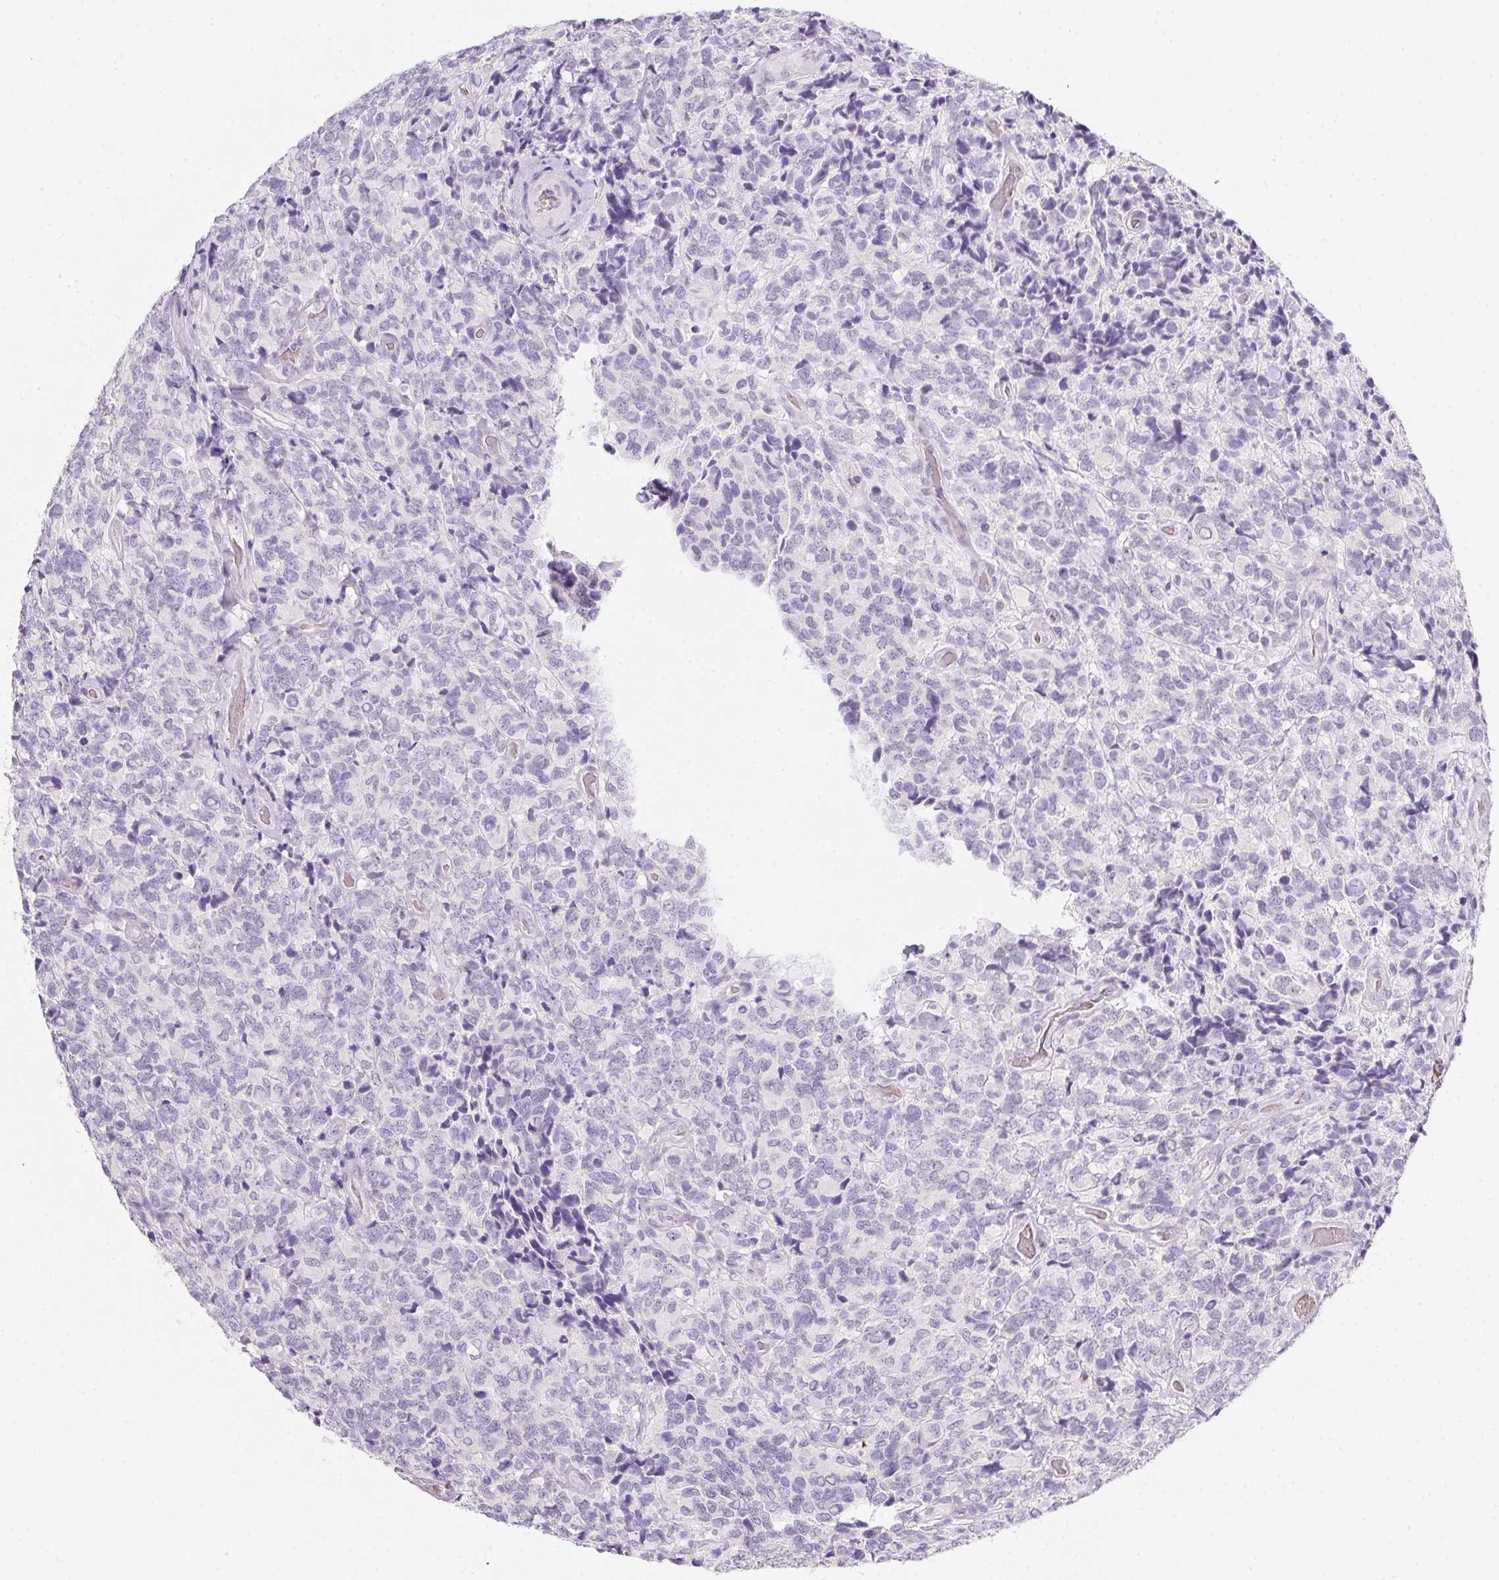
{"staining": {"intensity": "negative", "quantity": "none", "location": "none"}, "tissue": "glioma", "cell_type": "Tumor cells", "image_type": "cancer", "snomed": [{"axis": "morphology", "description": "Glioma, malignant, High grade"}, {"axis": "topography", "description": "Brain"}], "caption": "Malignant high-grade glioma stained for a protein using IHC demonstrates no positivity tumor cells.", "gene": "DCD", "patient": {"sex": "male", "age": 39}}